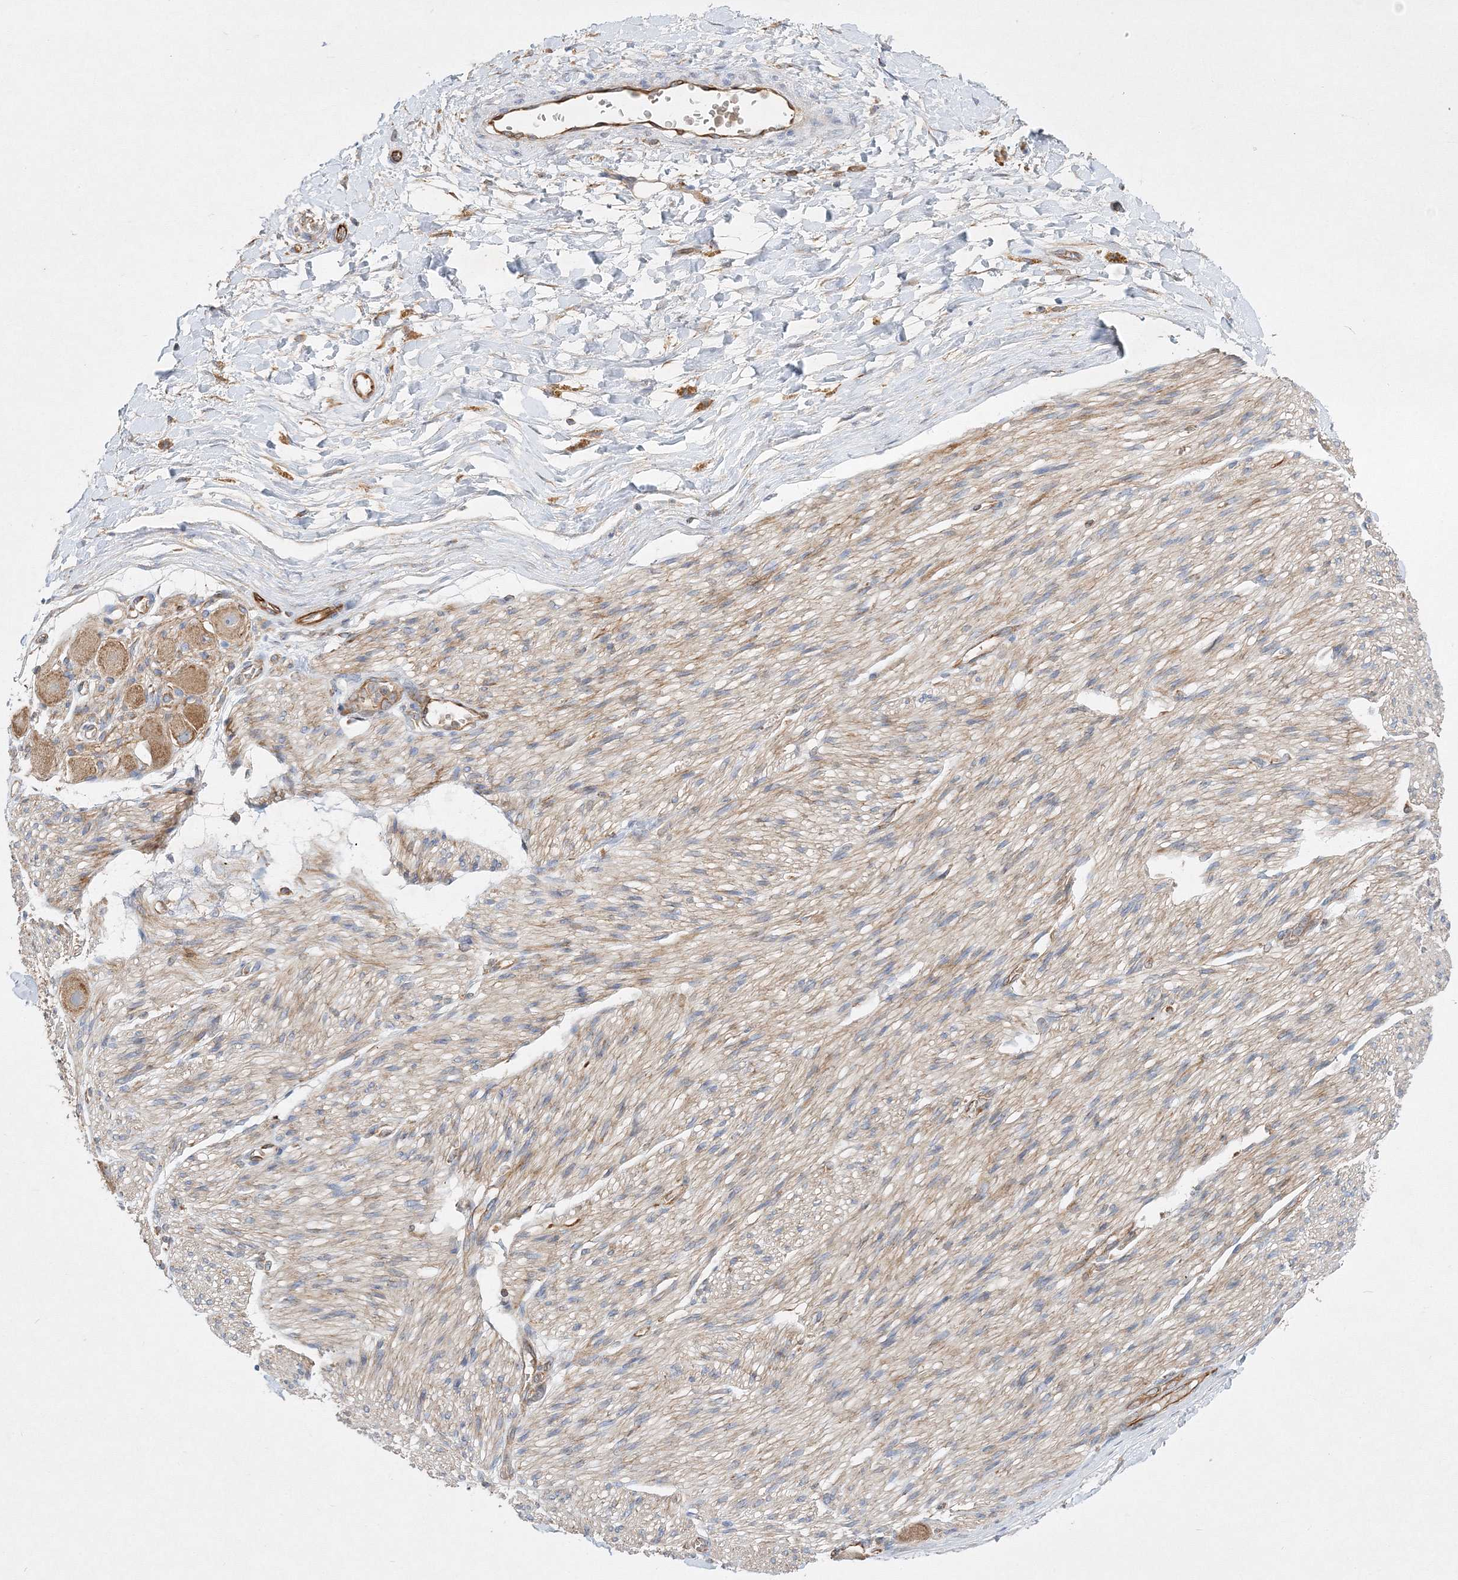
{"staining": {"intensity": "weak", "quantity": "25%-75%", "location": "cytoplasmic/membranous"}, "tissue": "adipose tissue", "cell_type": "Adipocytes", "image_type": "normal", "snomed": [{"axis": "morphology", "description": "Normal tissue, NOS"}, {"axis": "topography", "description": "Kidney"}, {"axis": "topography", "description": "Peripheral nerve tissue"}], "caption": "Immunohistochemistry of normal adipose tissue reveals low levels of weak cytoplasmic/membranous expression in approximately 25%-75% of adipocytes.", "gene": "WDR37", "patient": {"sex": "male", "age": 7}}